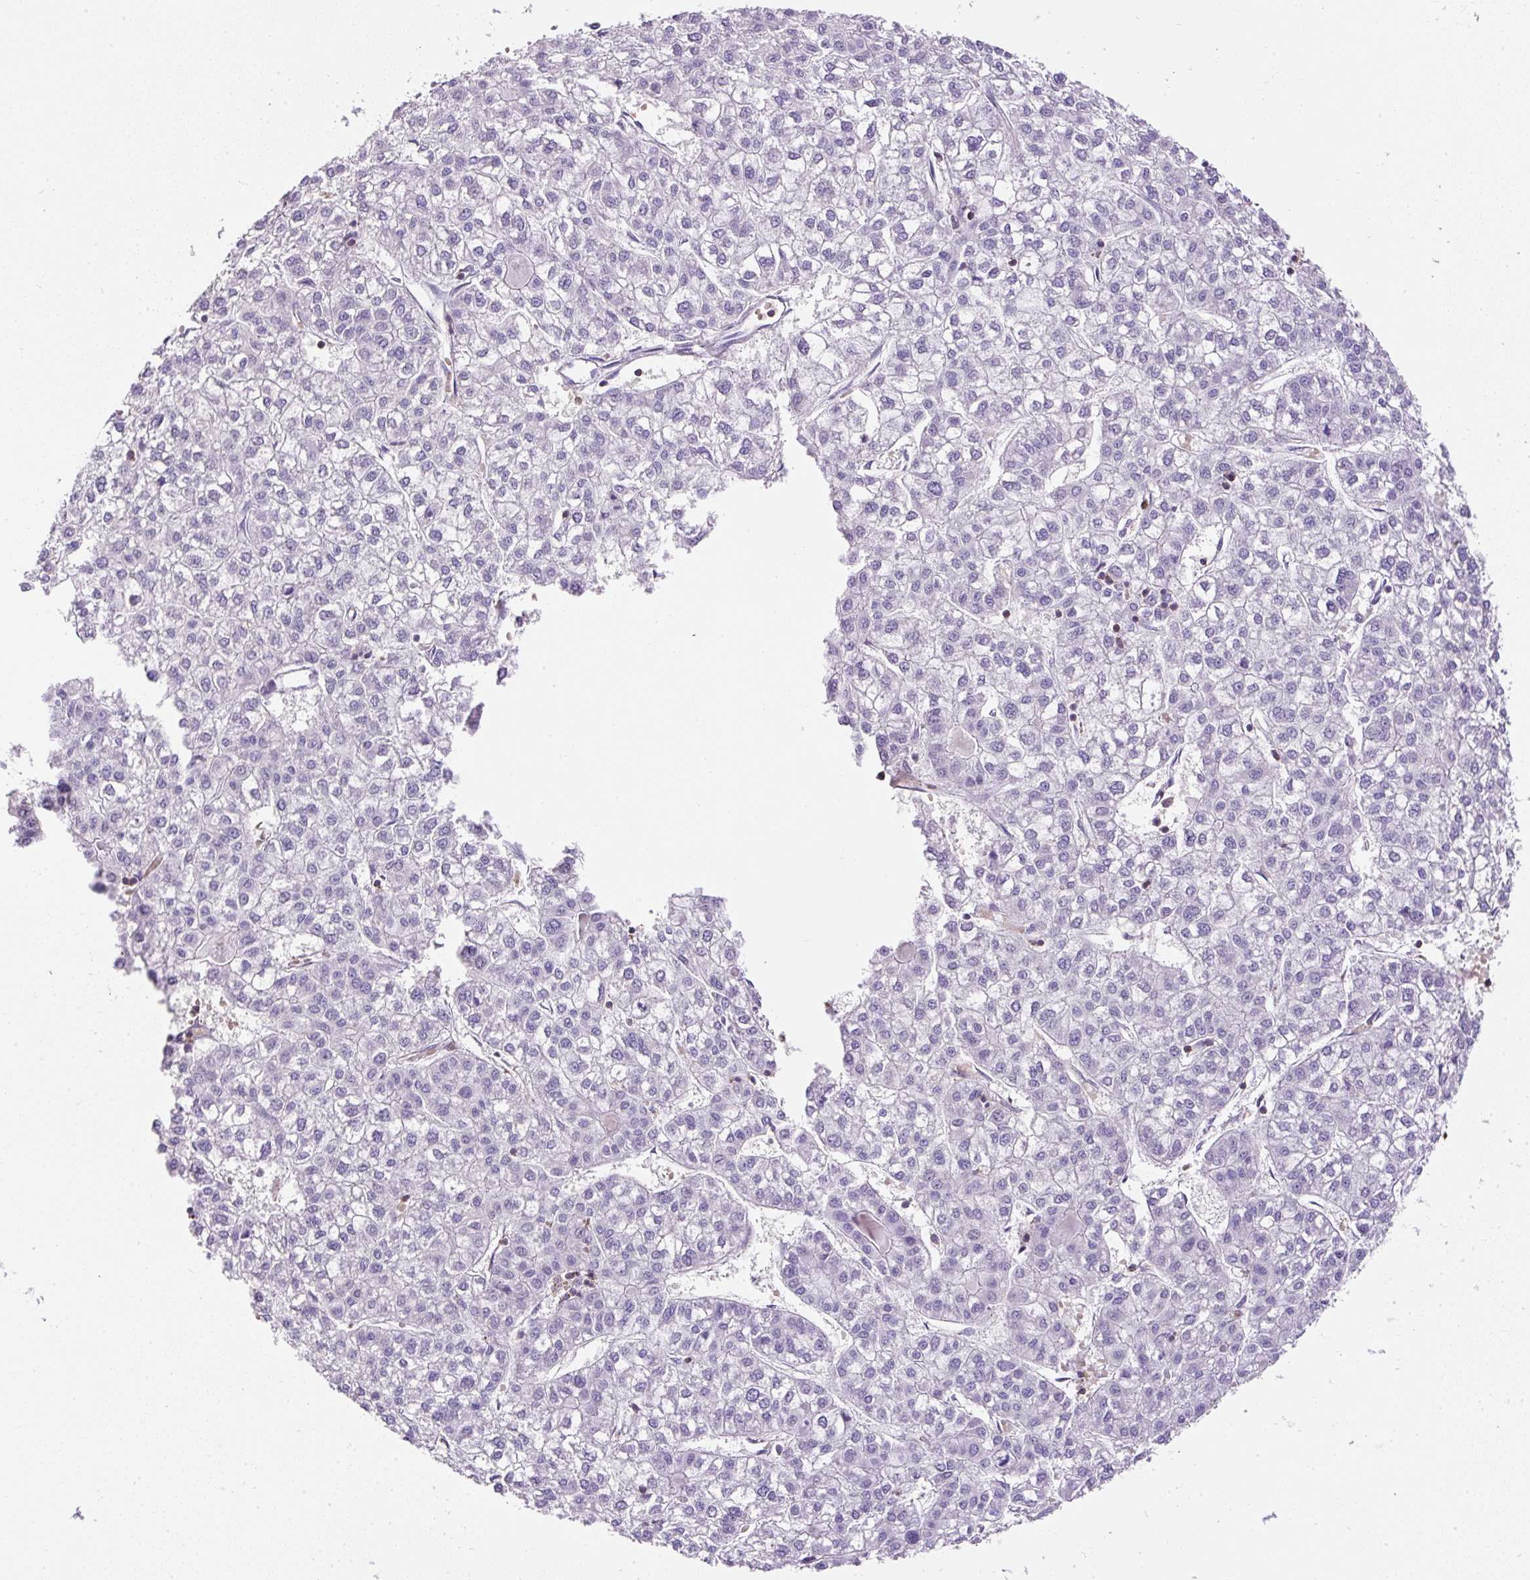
{"staining": {"intensity": "negative", "quantity": "none", "location": "none"}, "tissue": "liver cancer", "cell_type": "Tumor cells", "image_type": "cancer", "snomed": [{"axis": "morphology", "description": "Carcinoma, Hepatocellular, NOS"}, {"axis": "topography", "description": "Liver"}], "caption": "Immunohistochemistry of liver cancer exhibits no expression in tumor cells.", "gene": "FAM228B", "patient": {"sex": "female", "age": 43}}